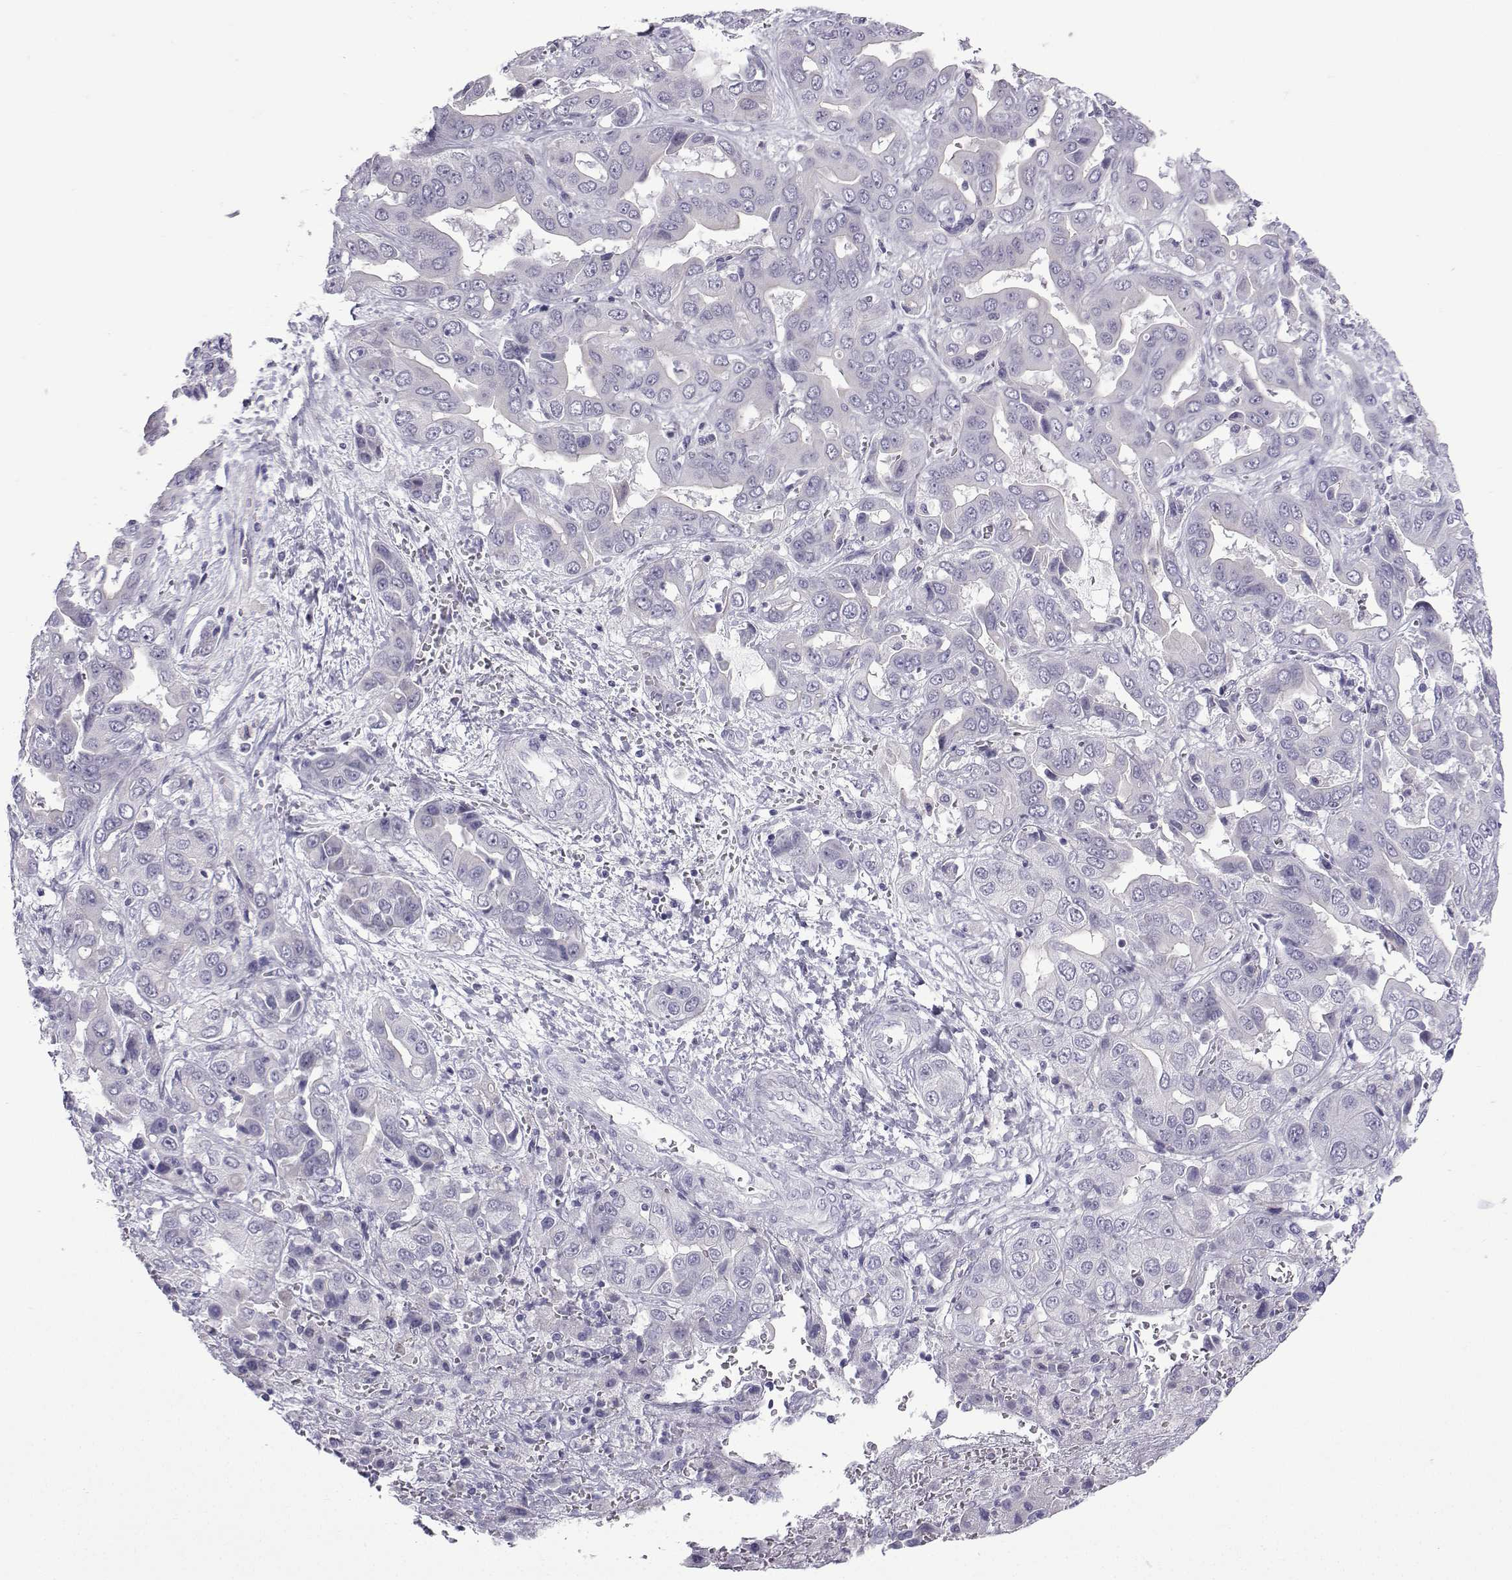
{"staining": {"intensity": "negative", "quantity": "none", "location": "none"}, "tissue": "liver cancer", "cell_type": "Tumor cells", "image_type": "cancer", "snomed": [{"axis": "morphology", "description": "Cholangiocarcinoma"}, {"axis": "topography", "description": "Liver"}], "caption": "Liver cancer (cholangiocarcinoma) was stained to show a protein in brown. There is no significant staining in tumor cells.", "gene": "CFAP53", "patient": {"sex": "female", "age": 52}}